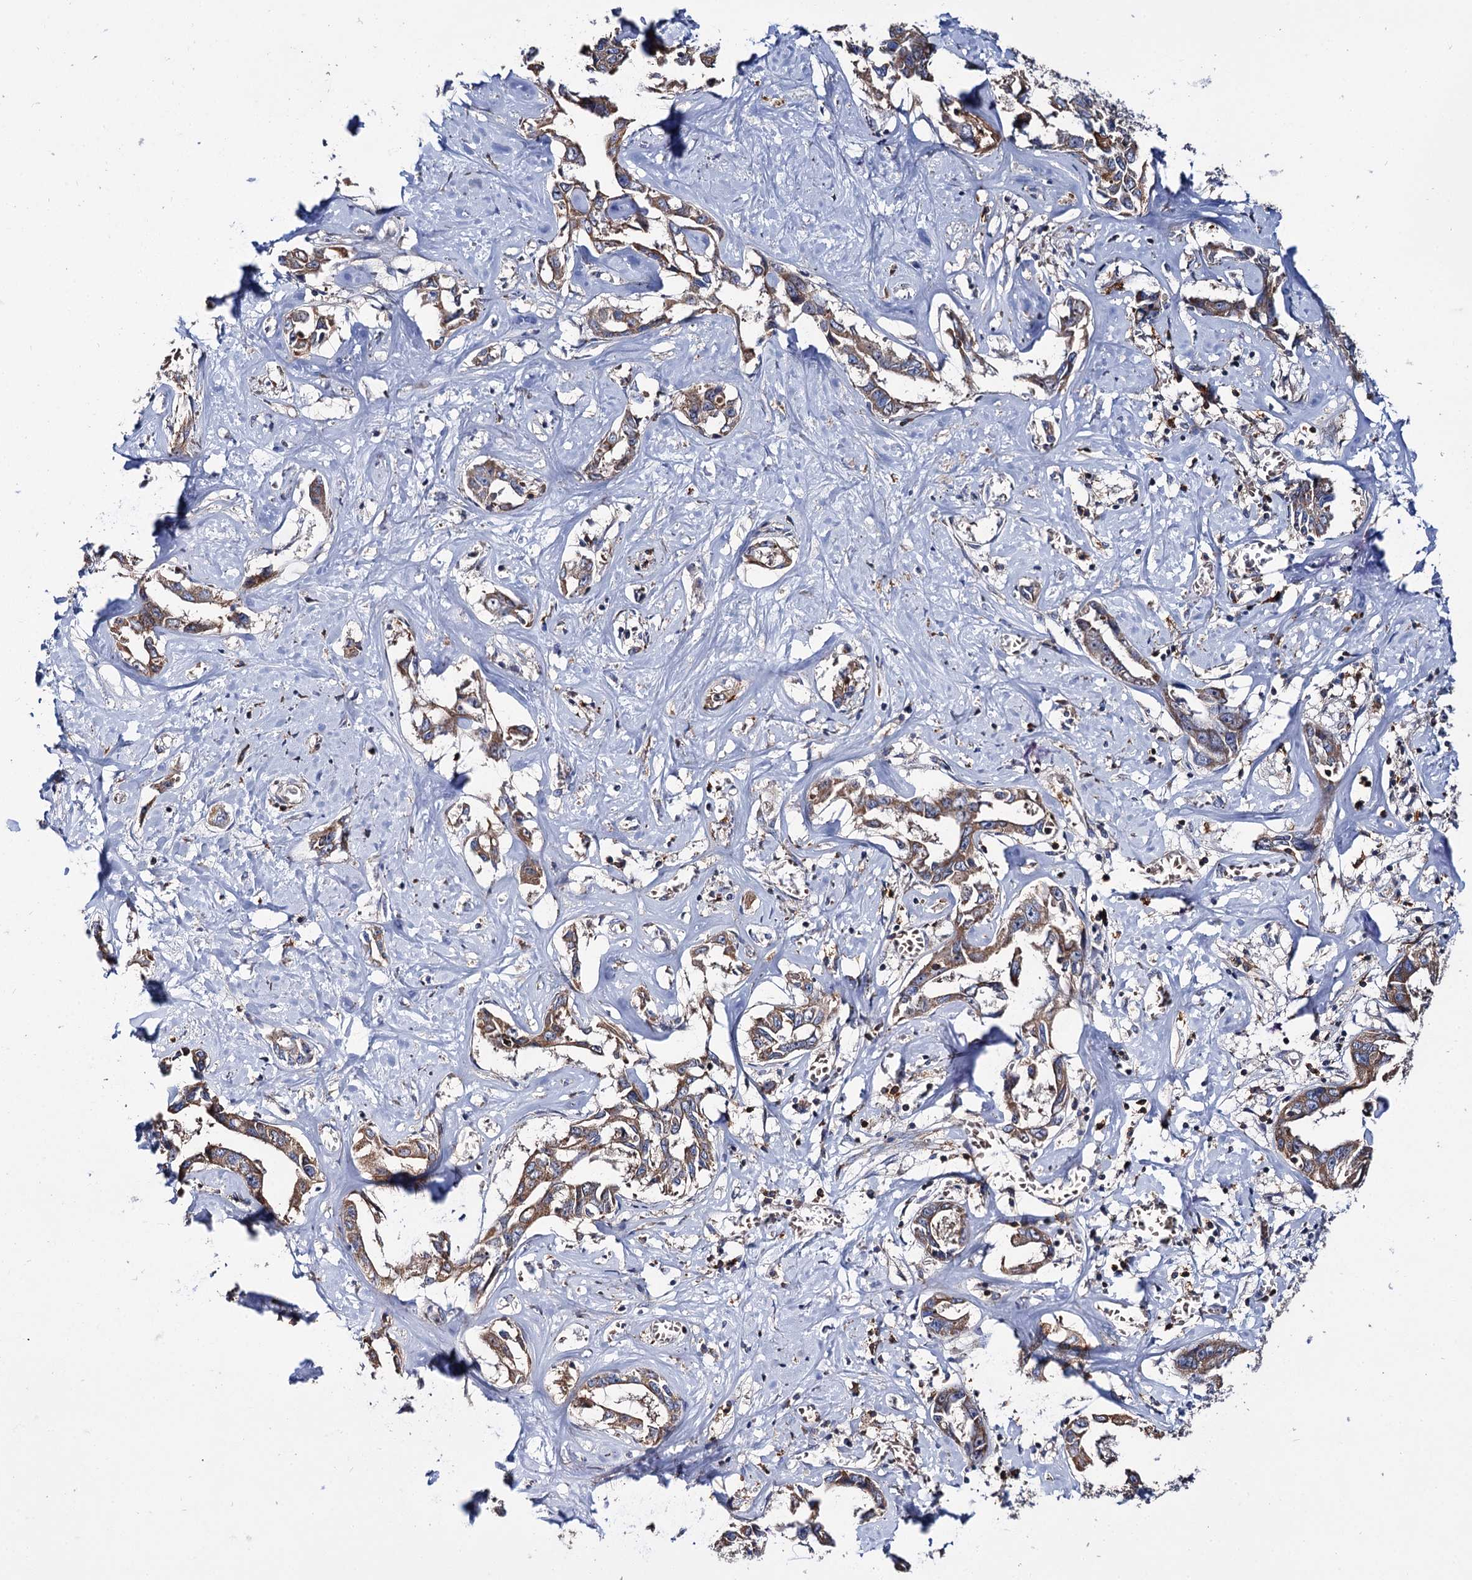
{"staining": {"intensity": "moderate", "quantity": ">75%", "location": "cytoplasmic/membranous"}, "tissue": "liver cancer", "cell_type": "Tumor cells", "image_type": "cancer", "snomed": [{"axis": "morphology", "description": "Cholangiocarcinoma"}, {"axis": "topography", "description": "Liver"}], "caption": "An image of cholangiocarcinoma (liver) stained for a protein exhibits moderate cytoplasmic/membranous brown staining in tumor cells.", "gene": "UBASH3B", "patient": {"sex": "male", "age": 59}}